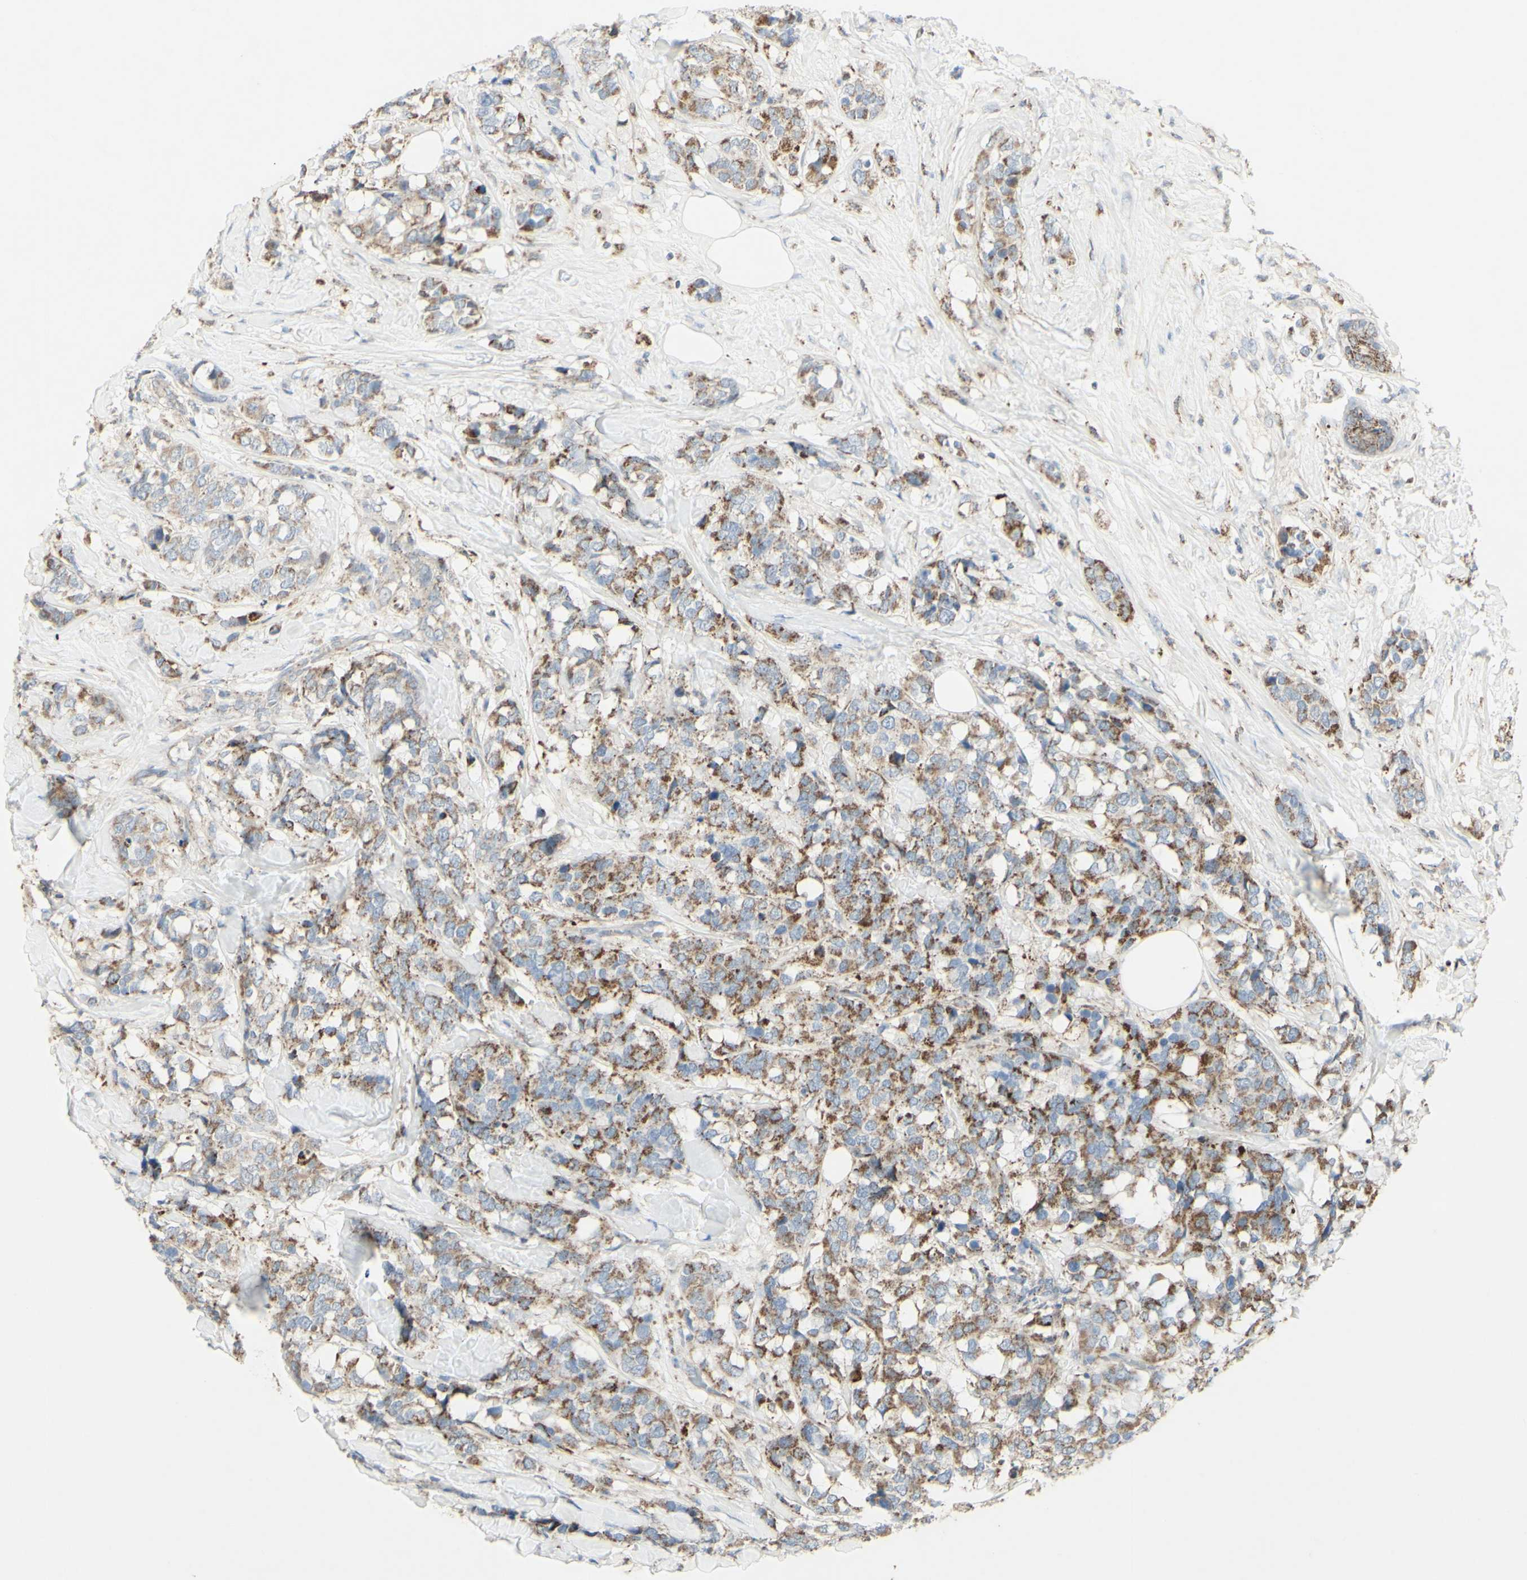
{"staining": {"intensity": "weak", "quantity": ">75%", "location": "cytoplasmic/membranous"}, "tissue": "breast cancer", "cell_type": "Tumor cells", "image_type": "cancer", "snomed": [{"axis": "morphology", "description": "Lobular carcinoma"}, {"axis": "topography", "description": "Breast"}], "caption": "Immunohistochemistry of human breast cancer shows low levels of weak cytoplasmic/membranous expression in about >75% of tumor cells.", "gene": "CNTNAP1", "patient": {"sex": "female", "age": 59}}